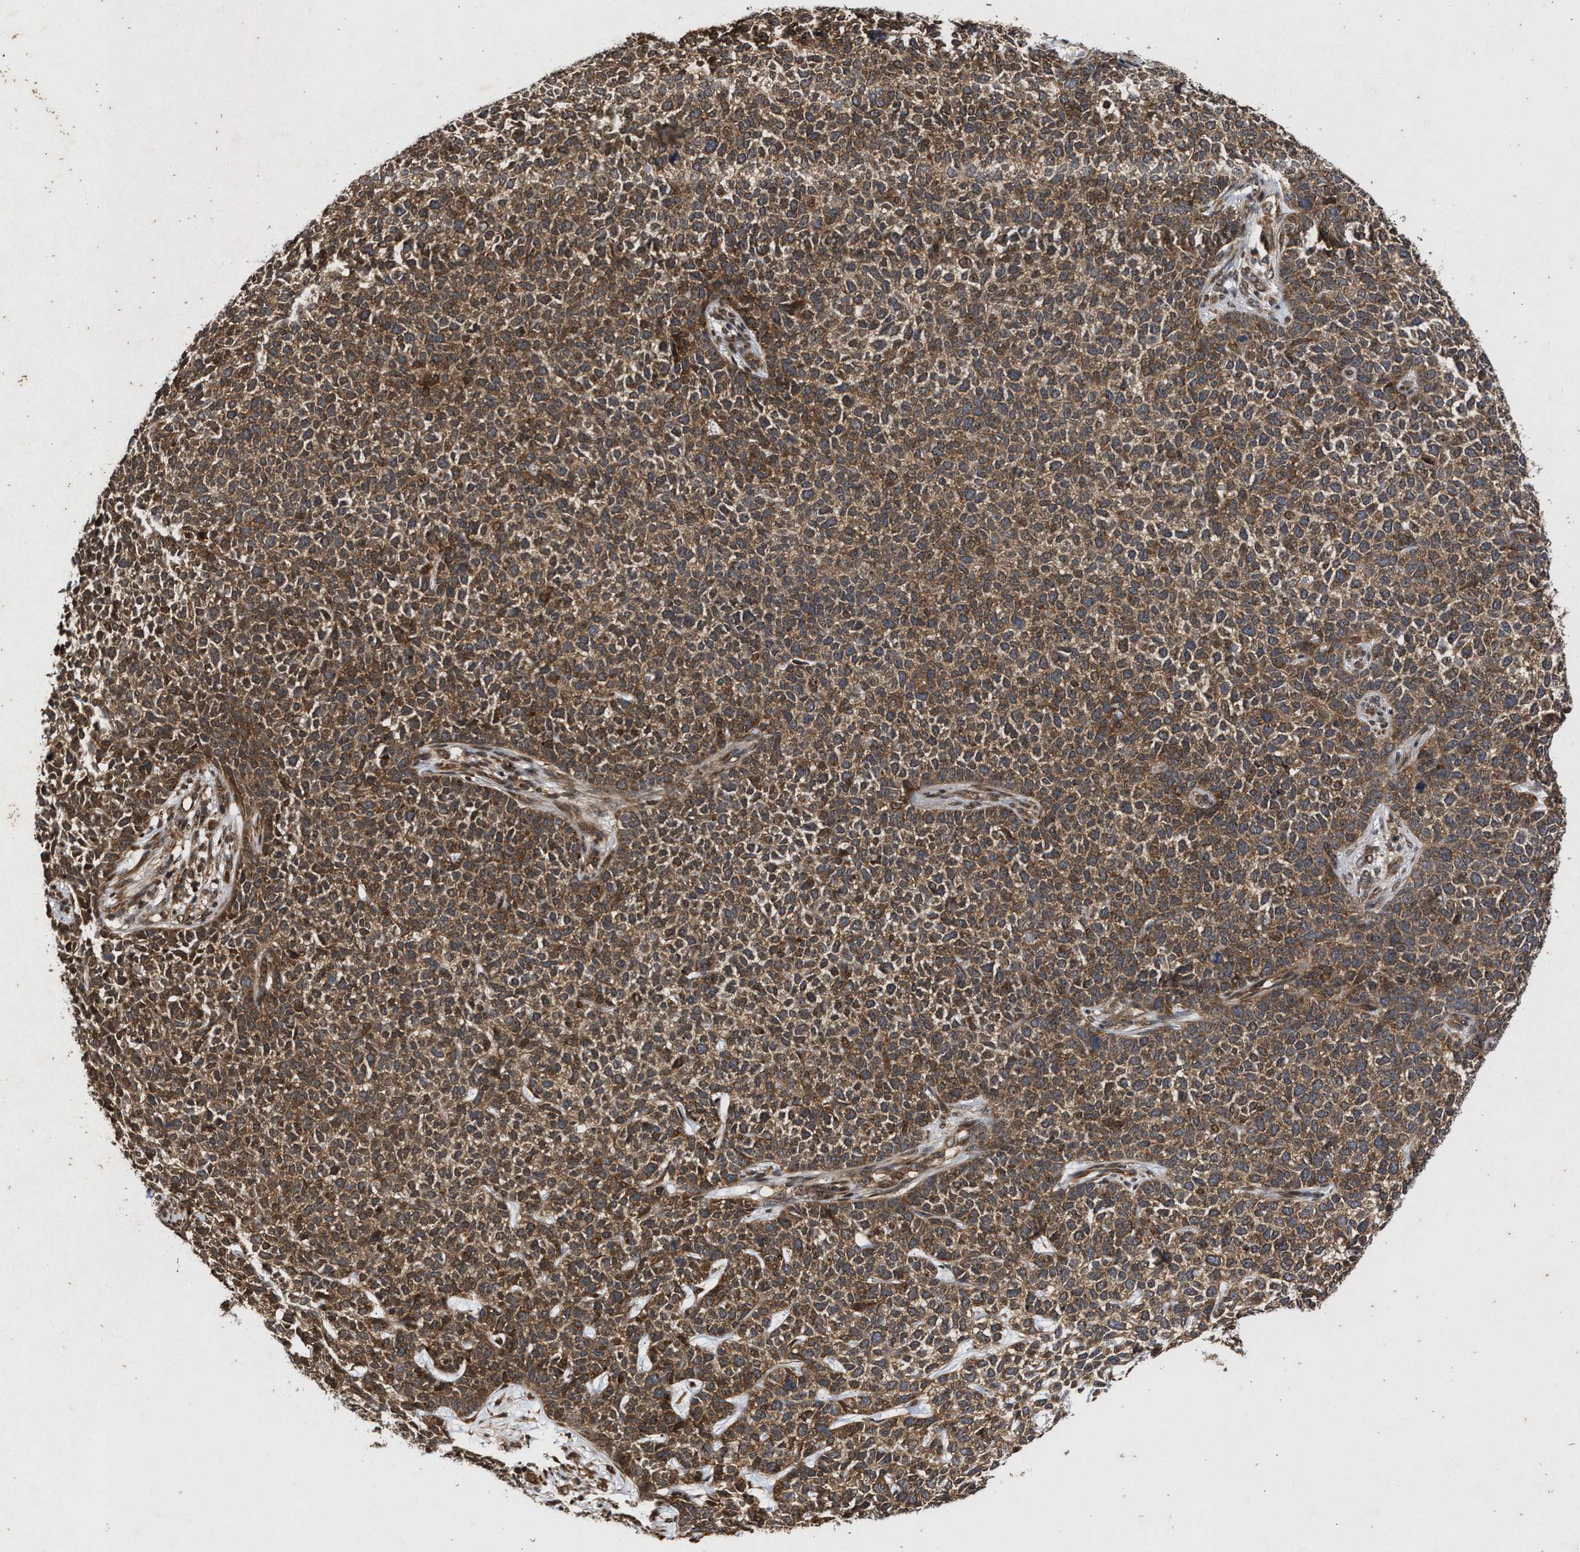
{"staining": {"intensity": "moderate", "quantity": ">75%", "location": "cytoplasmic/membranous"}, "tissue": "skin cancer", "cell_type": "Tumor cells", "image_type": "cancer", "snomed": [{"axis": "morphology", "description": "Basal cell carcinoma"}, {"axis": "topography", "description": "Skin"}], "caption": "An immunohistochemistry micrograph of neoplastic tissue is shown. Protein staining in brown shows moderate cytoplasmic/membranous positivity in skin cancer (basal cell carcinoma) within tumor cells. (DAB (3,3'-diaminobenzidine) IHC with brightfield microscopy, high magnification).", "gene": "CFLAR", "patient": {"sex": "female", "age": 84}}